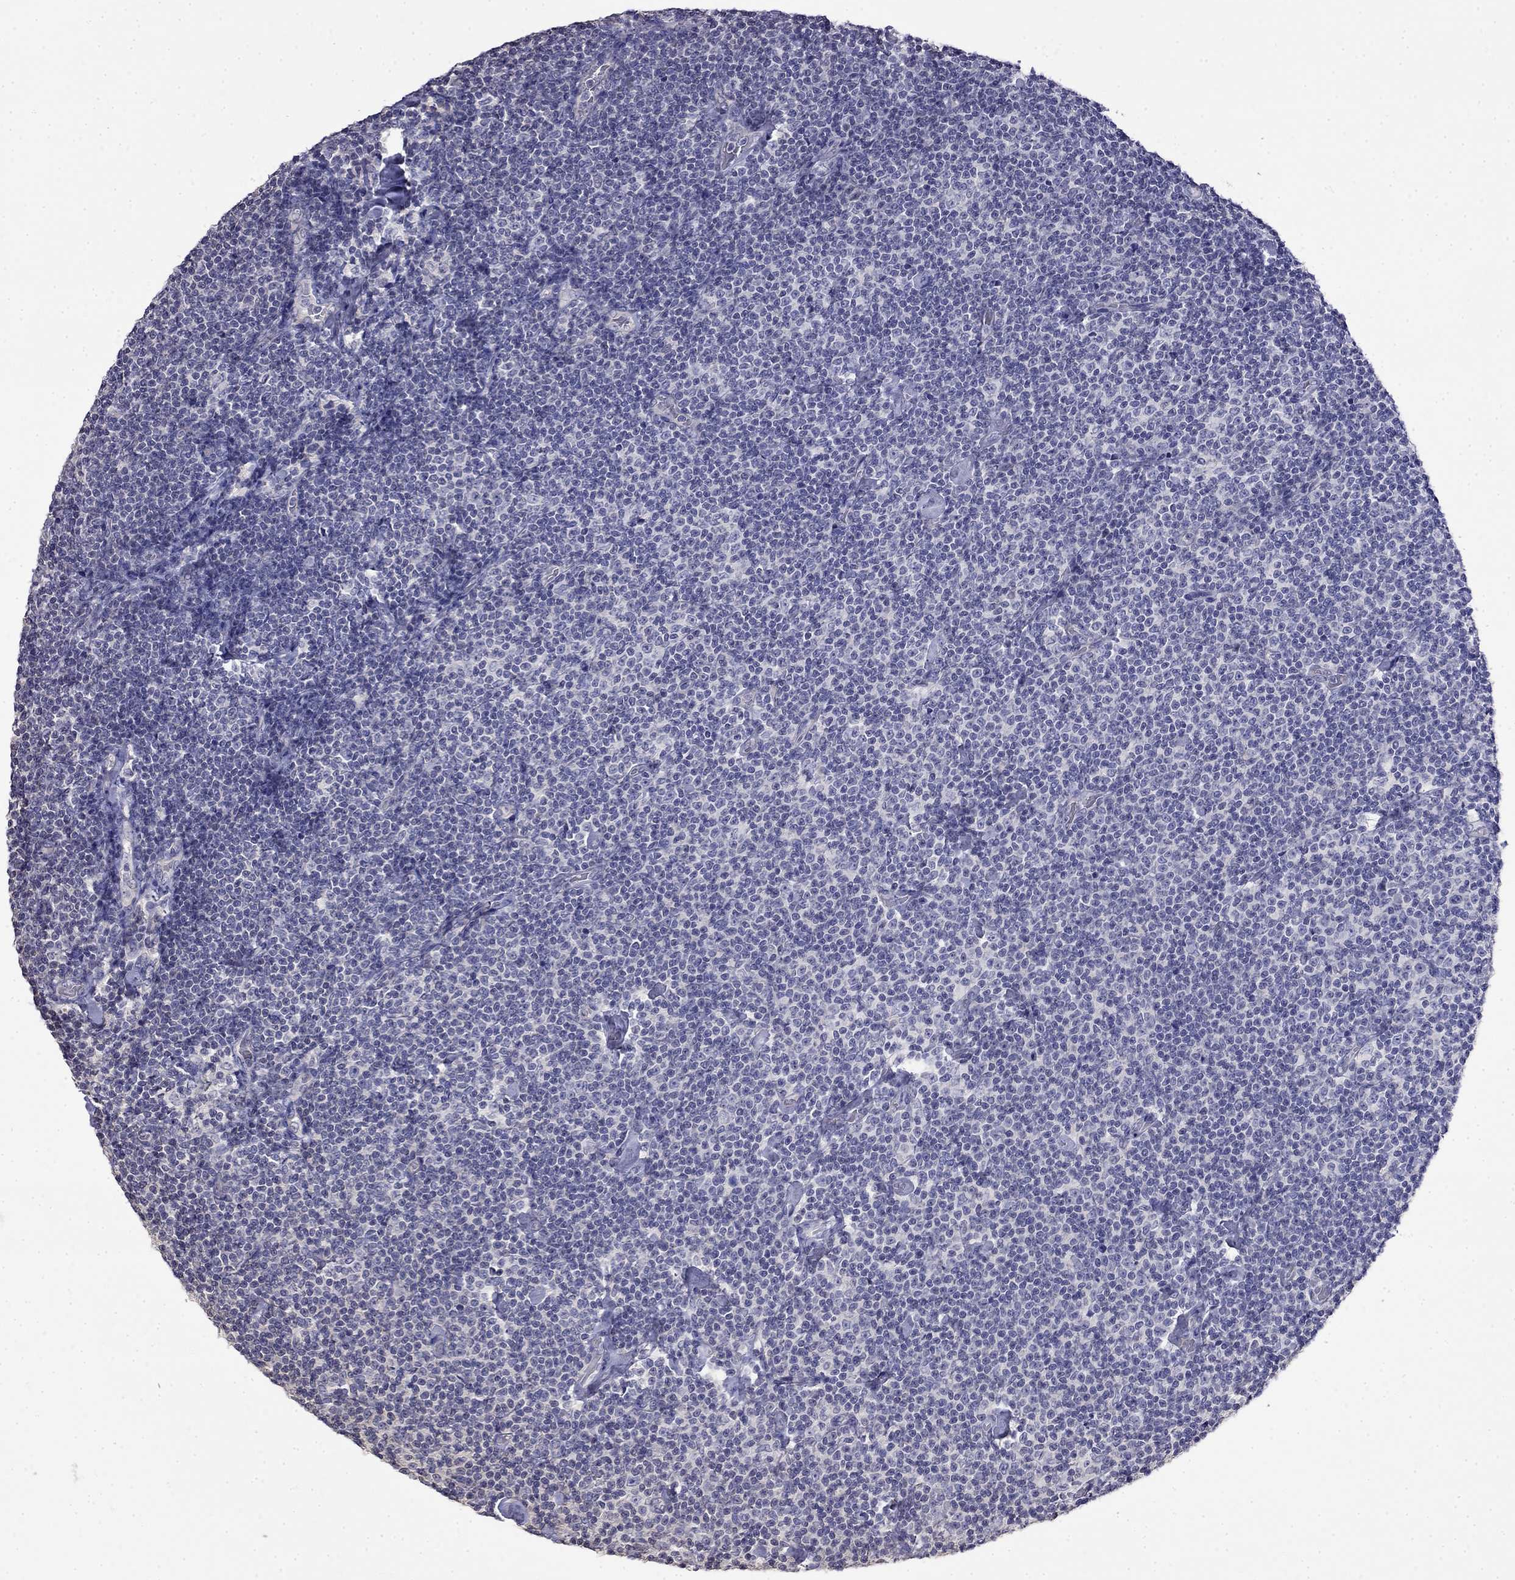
{"staining": {"intensity": "negative", "quantity": "none", "location": "none"}, "tissue": "lymphoma", "cell_type": "Tumor cells", "image_type": "cancer", "snomed": [{"axis": "morphology", "description": "Malignant lymphoma, non-Hodgkin's type, Low grade"}, {"axis": "topography", "description": "Lymph node"}], "caption": "Tumor cells show no significant protein expression in malignant lymphoma, non-Hodgkin's type (low-grade). (Stains: DAB immunohistochemistry (IHC) with hematoxylin counter stain, Microscopy: brightfield microscopy at high magnification).", "gene": "GUCA1B", "patient": {"sex": "male", "age": 81}}